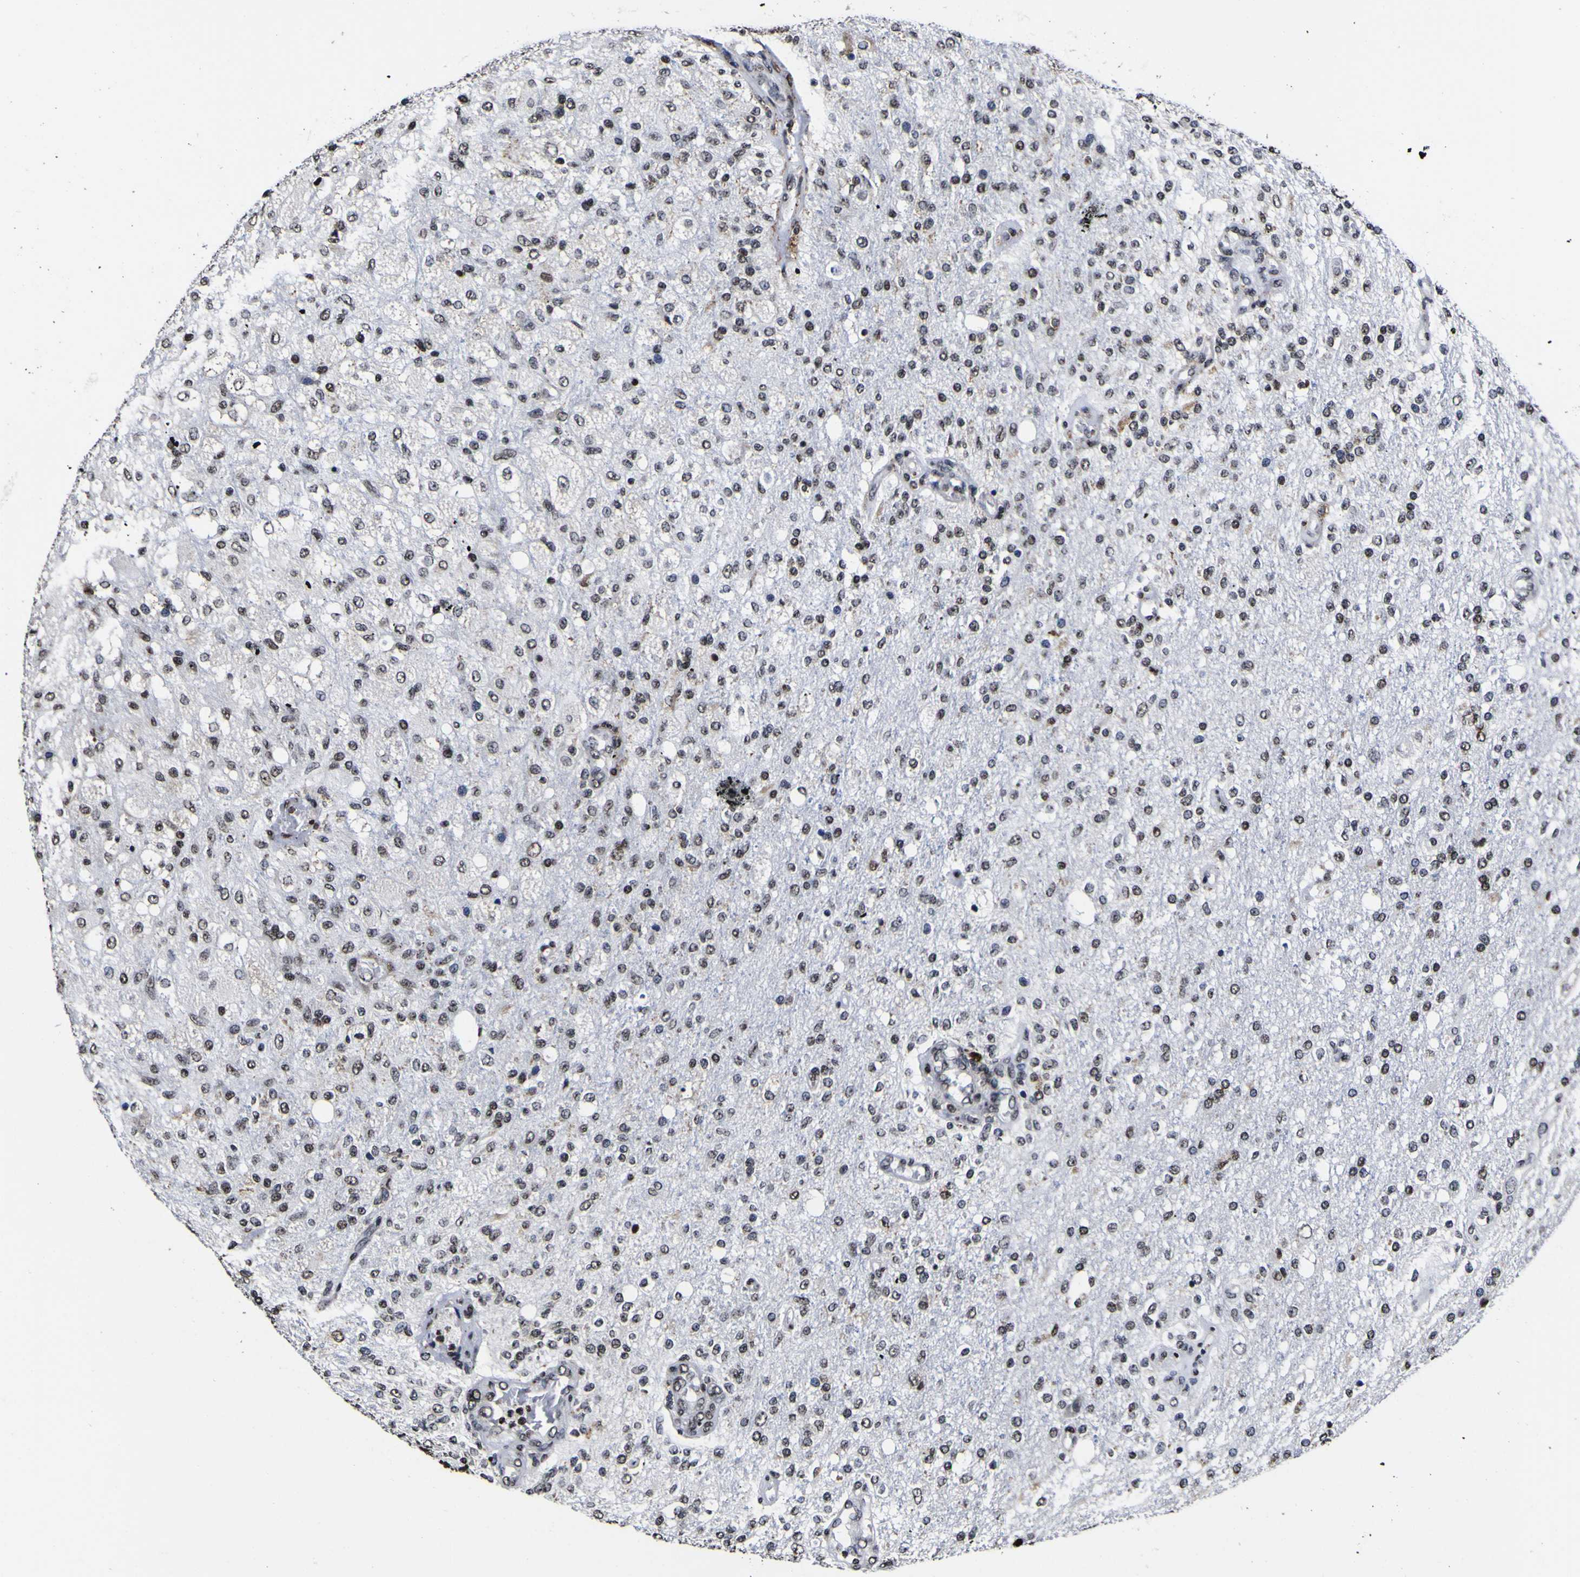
{"staining": {"intensity": "strong", "quantity": "<25%", "location": "nuclear"}, "tissue": "glioma", "cell_type": "Tumor cells", "image_type": "cancer", "snomed": [{"axis": "morphology", "description": "Normal tissue, NOS"}, {"axis": "morphology", "description": "Glioma, malignant, High grade"}, {"axis": "topography", "description": "Cerebral cortex"}], "caption": "High-grade glioma (malignant) was stained to show a protein in brown. There is medium levels of strong nuclear positivity in about <25% of tumor cells.", "gene": "PIAS1", "patient": {"sex": "male", "age": 77}}